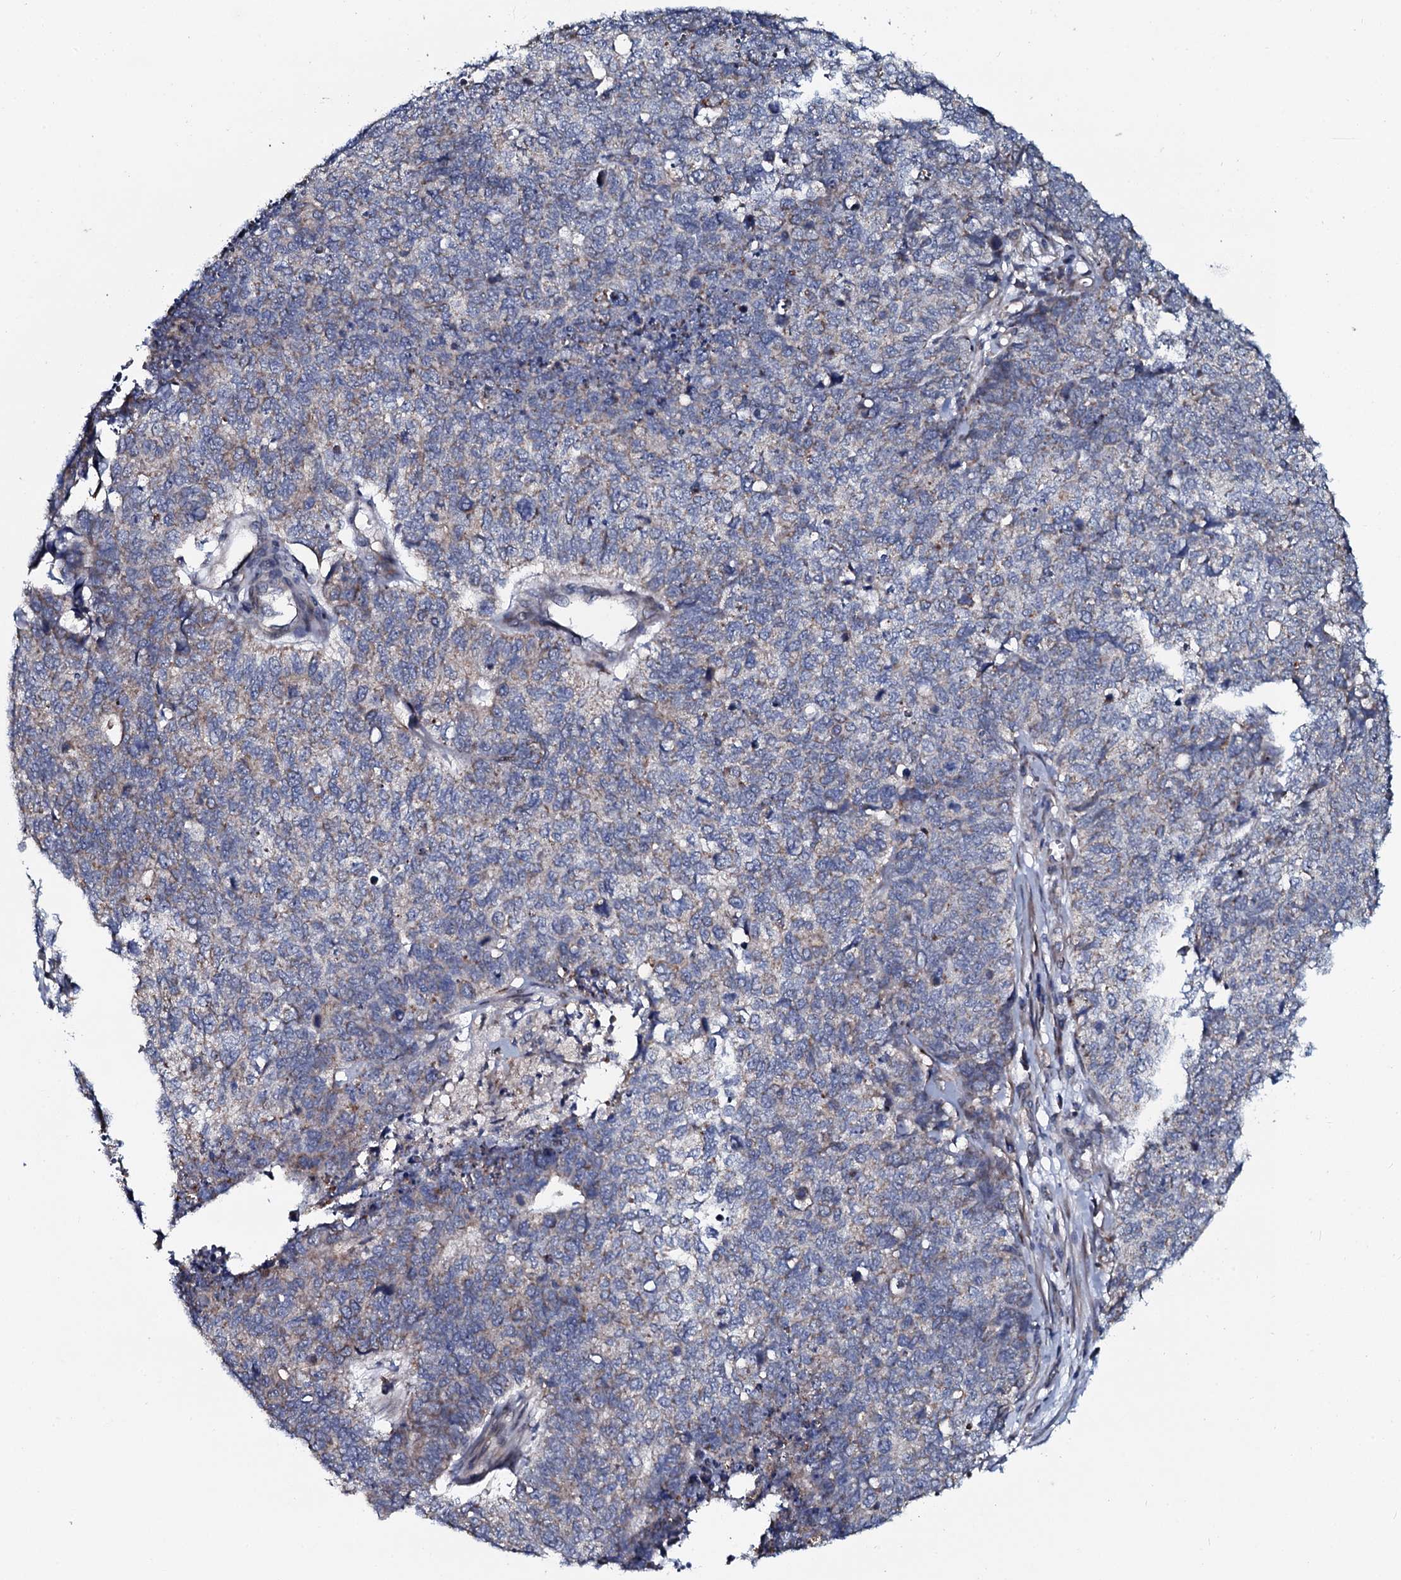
{"staining": {"intensity": "weak", "quantity": "<25%", "location": "cytoplasmic/membranous"}, "tissue": "cervical cancer", "cell_type": "Tumor cells", "image_type": "cancer", "snomed": [{"axis": "morphology", "description": "Squamous cell carcinoma, NOS"}, {"axis": "topography", "description": "Cervix"}], "caption": "Tumor cells show no significant protein positivity in cervical cancer (squamous cell carcinoma).", "gene": "KCTD4", "patient": {"sex": "female", "age": 63}}